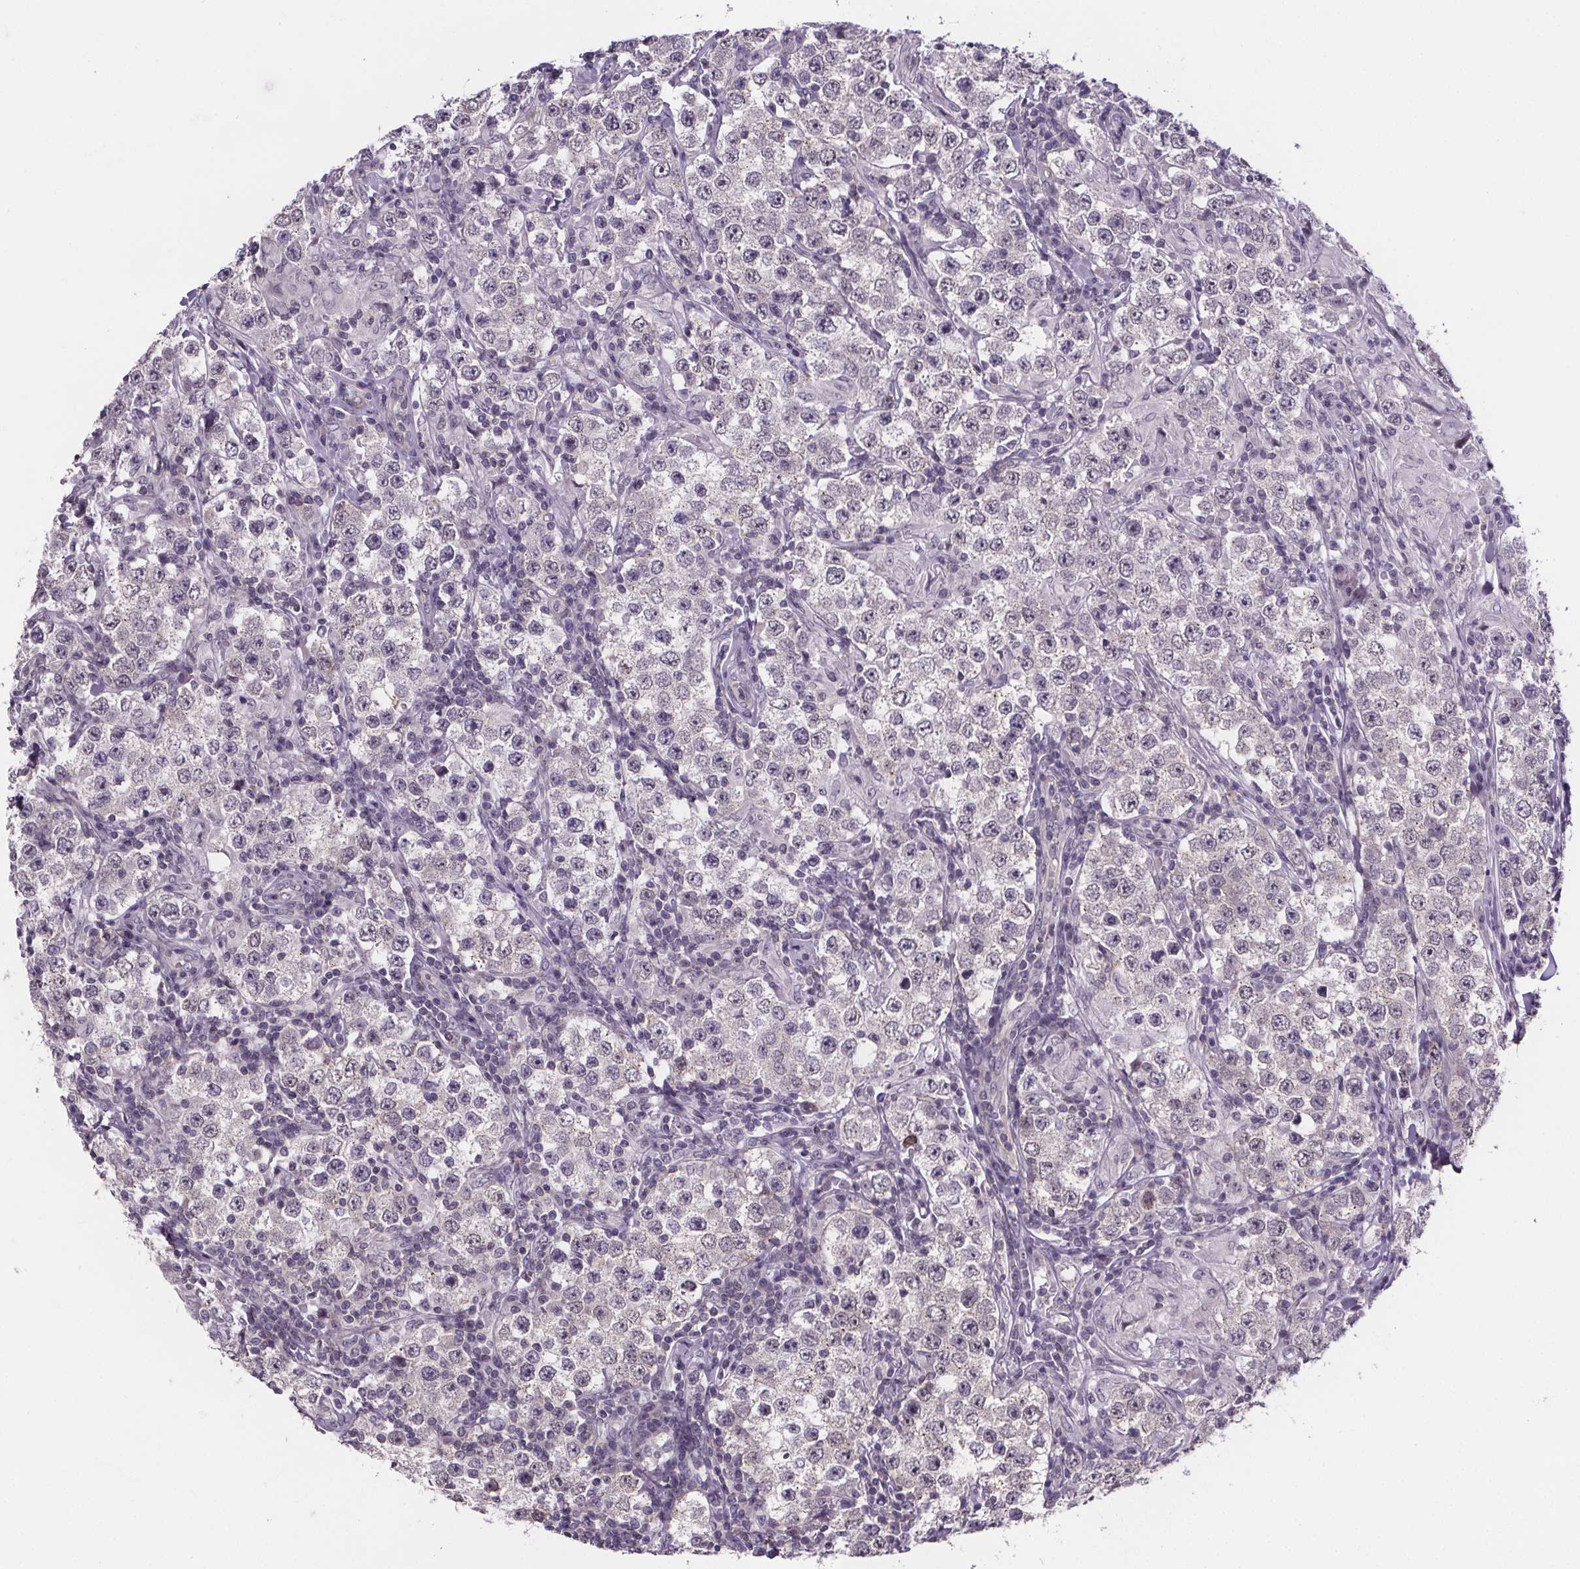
{"staining": {"intensity": "weak", "quantity": "<25%", "location": "cytoplasmic/membranous"}, "tissue": "testis cancer", "cell_type": "Tumor cells", "image_type": "cancer", "snomed": [{"axis": "morphology", "description": "Seminoma, NOS"}, {"axis": "morphology", "description": "Carcinoma, Embryonal, NOS"}, {"axis": "topography", "description": "Testis"}], "caption": "DAB immunohistochemical staining of embryonal carcinoma (testis) displays no significant positivity in tumor cells.", "gene": "TTC12", "patient": {"sex": "male", "age": 41}}